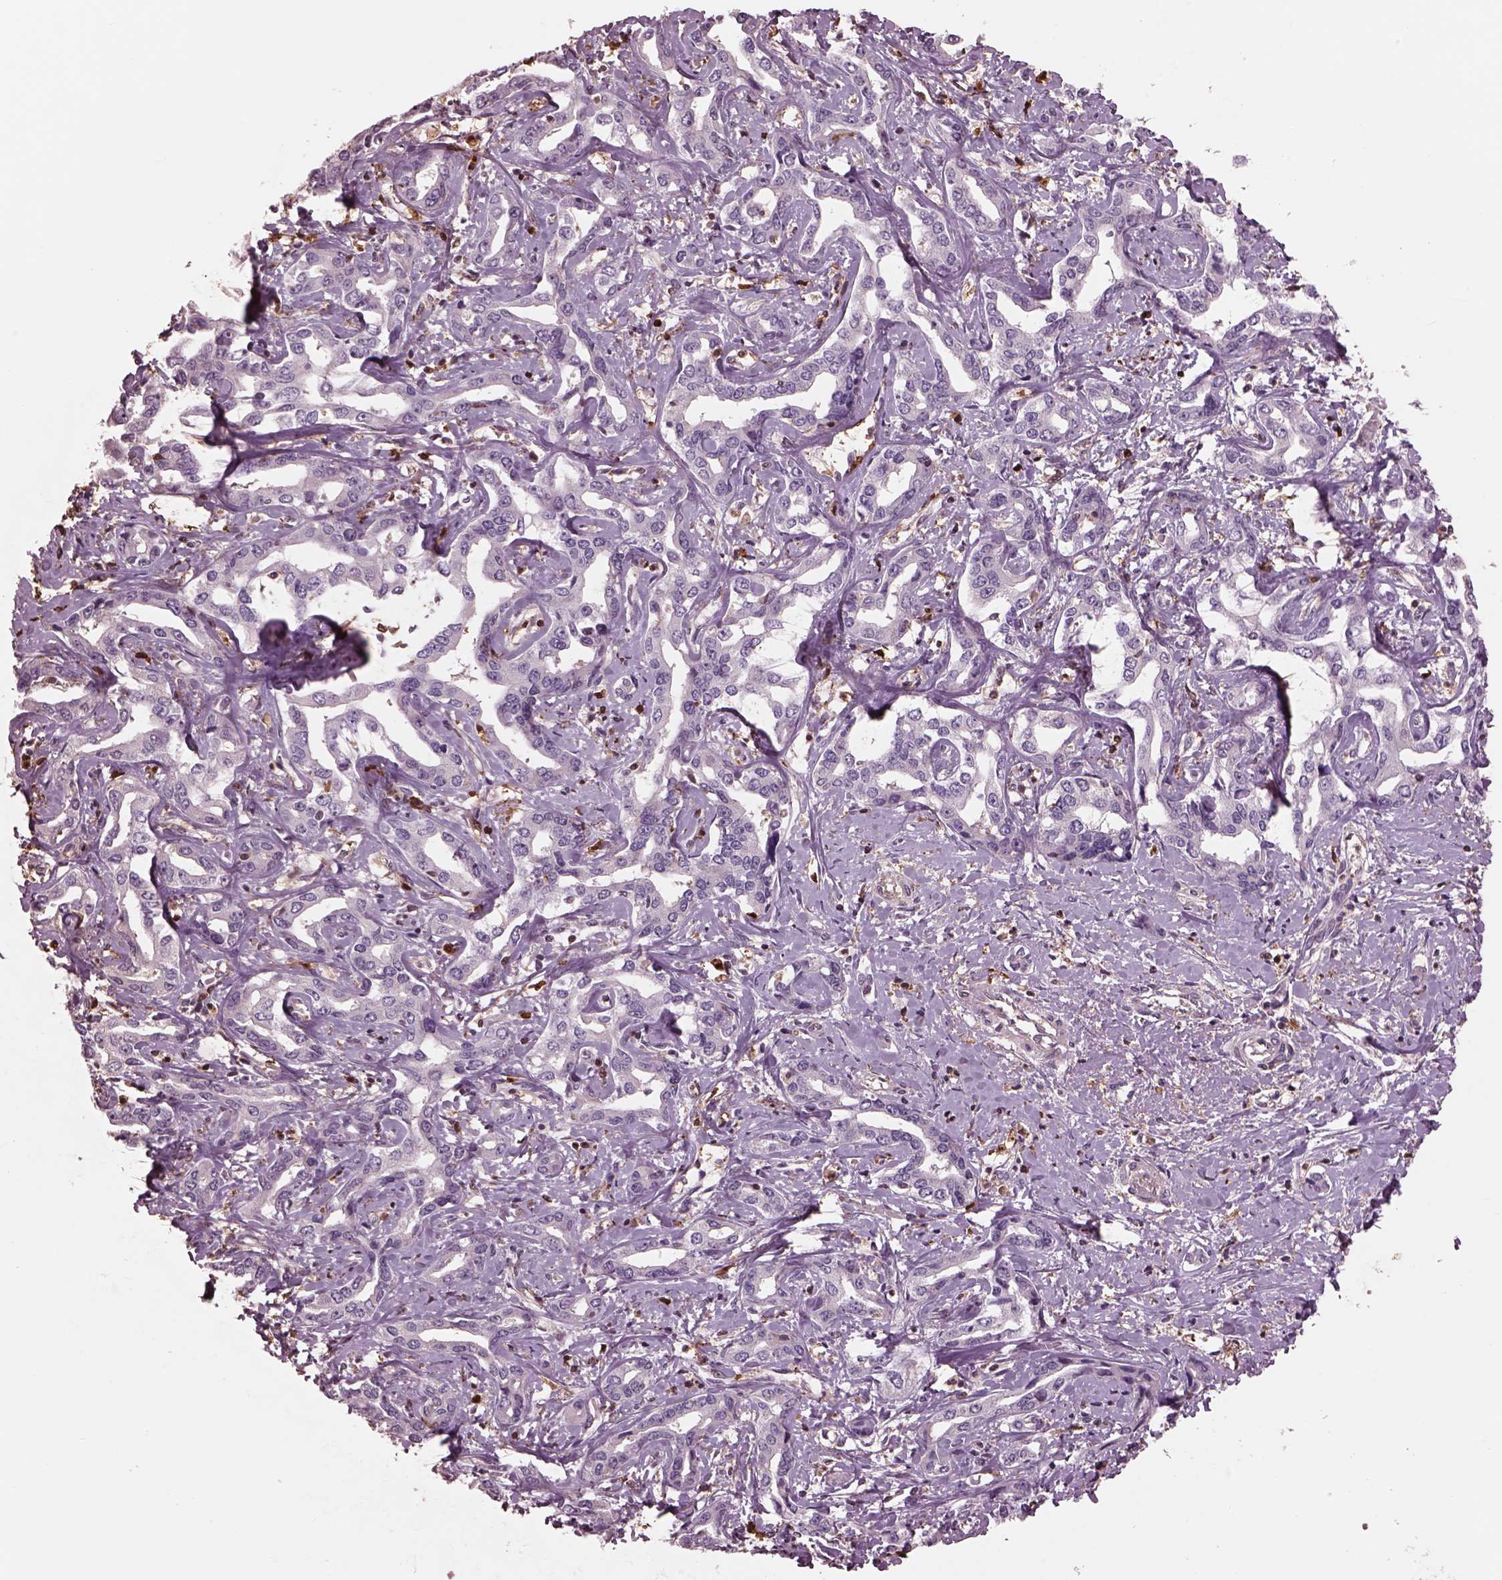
{"staining": {"intensity": "negative", "quantity": "none", "location": "none"}, "tissue": "liver cancer", "cell_type": "Tumor cells", "image_type": "cancer", "snomed": [{"axis": "morphology", "description": "Cholangiocarcinoma"}, {"axis": "topography", "description": "Liver"}], "caption": "Photomicrograph shows no protein expression in tumor cells of liver cholangiocarcinoma tissue.", "gene": "IL31RA", "patient": {"sex": "male", "age": 59}}